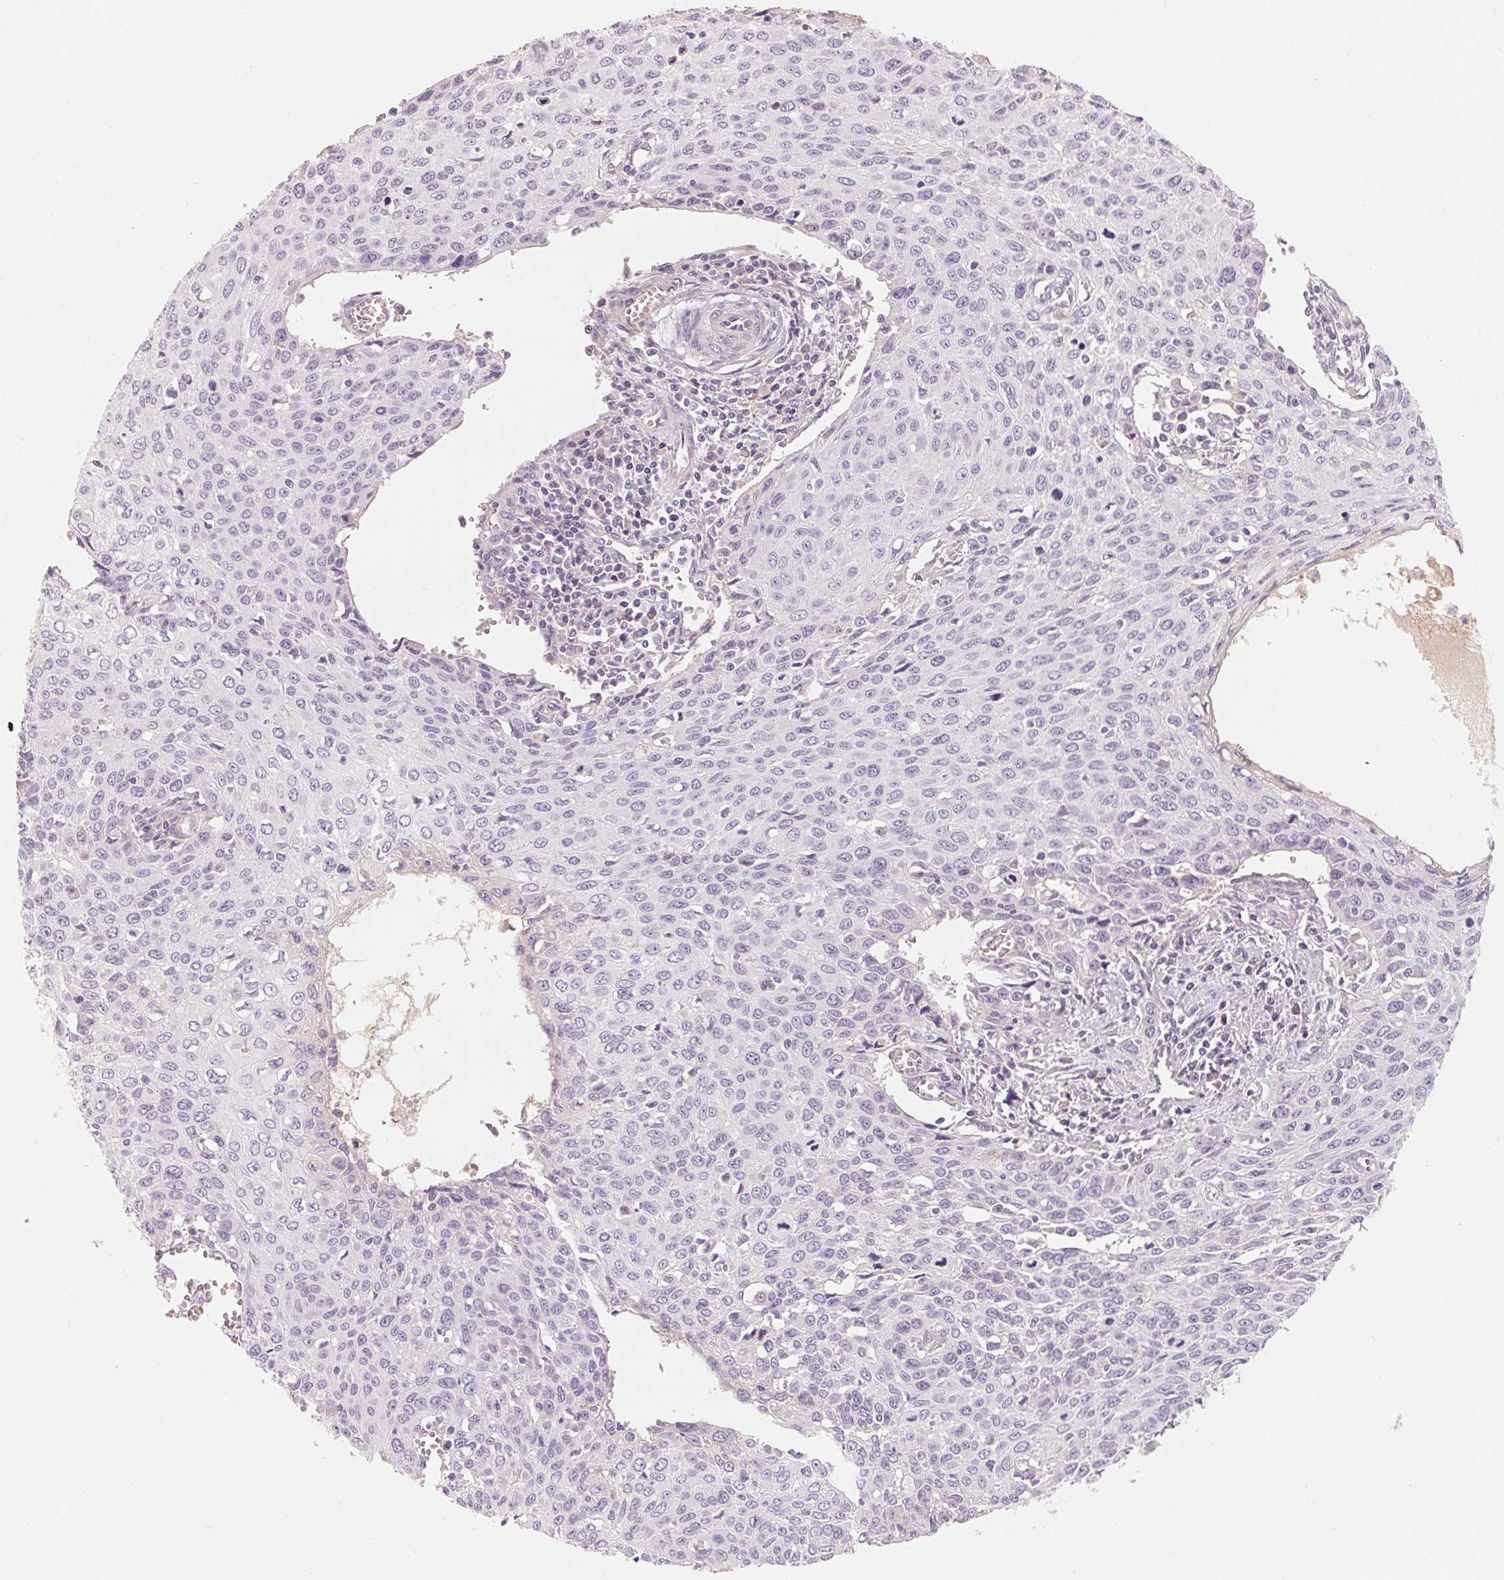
{"staining": {"intensity": "negative", "quantity": "none", "location": "none"}, "tissue": "cervical cancer", "cell_type": "Tumor cells", "image_type": "cancer", "snomed": [{"axis": "morphology", "description": "Squamous cell carcinoma, NOS"}, {"axis": "topography", "description": "Cervix"}], "caption": "Immunohistochemistry (IHC) image of cervical squamous cell carcinoma stained for a protein (brown), which shows no expression in tumor cells.", "gene": "CFHR2", "patient": {"sex": "female", "age": 38}}